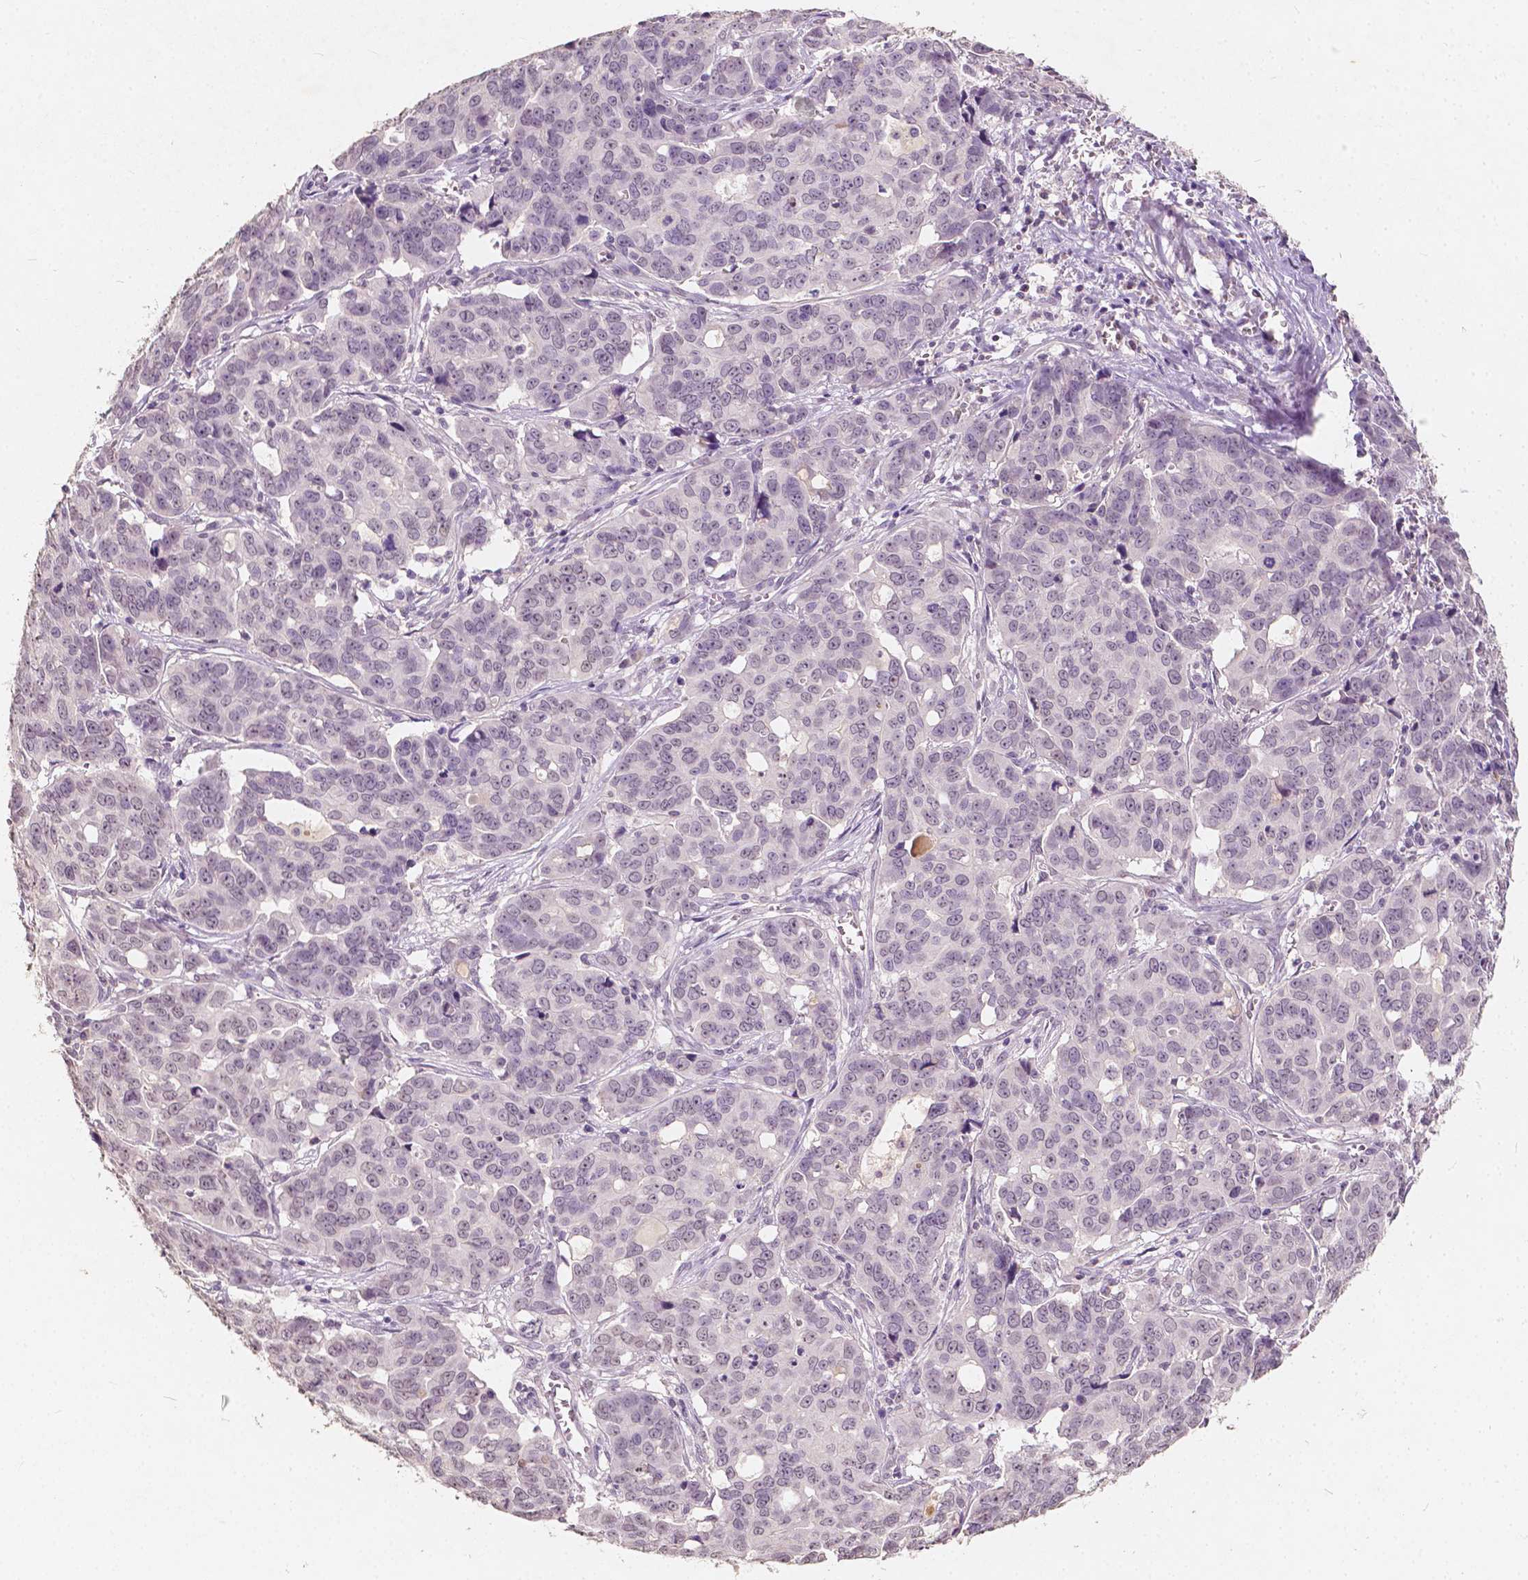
{"staining": {"intensity": "negative", "quantity": "none", "location": "none"}, "tissue": "ovarian cancer", "cell_type": "Tumor cells", "image_type": "cancer", "snomed": [{"axis": "morphology", "description": "Carcinoma, endometroid"}, {"axis": "topography", "description": "Ovary"}], "caption": "Human ovarian endometroid carcinoma stained for a protein using immunohistochemistry (IHC) reveals no positivity in tumor cells.", "gene": "SOX15", "patient": {"sex": "female", "age": 78}}